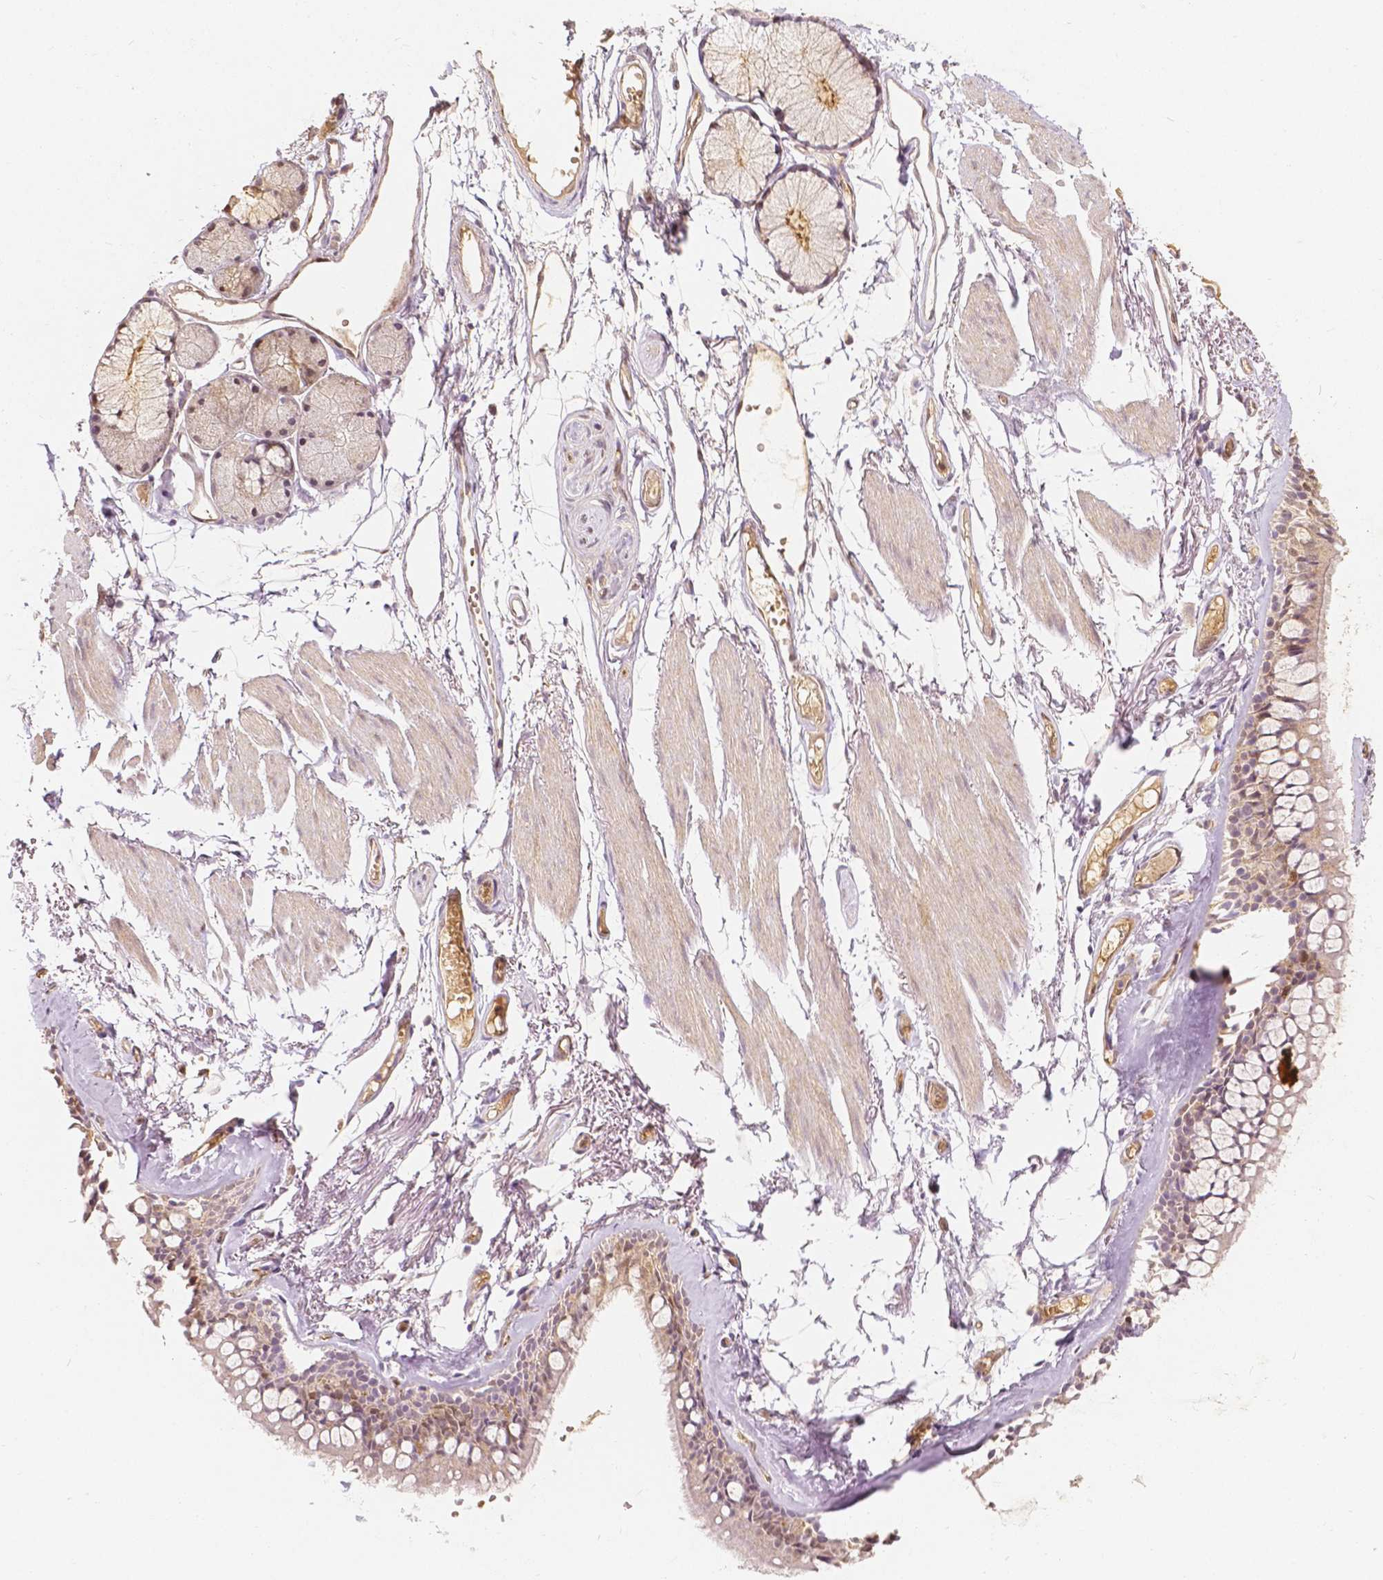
{"staining": {"intensity": "weak", "quantity": "25%-75%", "location": "cytoplasmic/membranous"}, "tissue": "adipose tissue", "cell_type": "Adipocytes", "image_type": "normal", "snomed": [{"axis": "morphology", "description": "Normal tissue, NOS"}, {"axis": "topography", "description": "Cartilage tissue"}, {"axis": "topography", "description": "Bronchus"}], "caption": "Immunohistochemistry (DAB) staining of benign adipose tissue displays weak cytoplasmic/membranous protein staining in about 25%-75% of adipocytes. (DAB (3,3'-diaminobenzidine) IHC, brown staining for protein, blue staining for nuclei).", "gene": "NAPRT", "patient": {"sex": "female", "age": 79}}